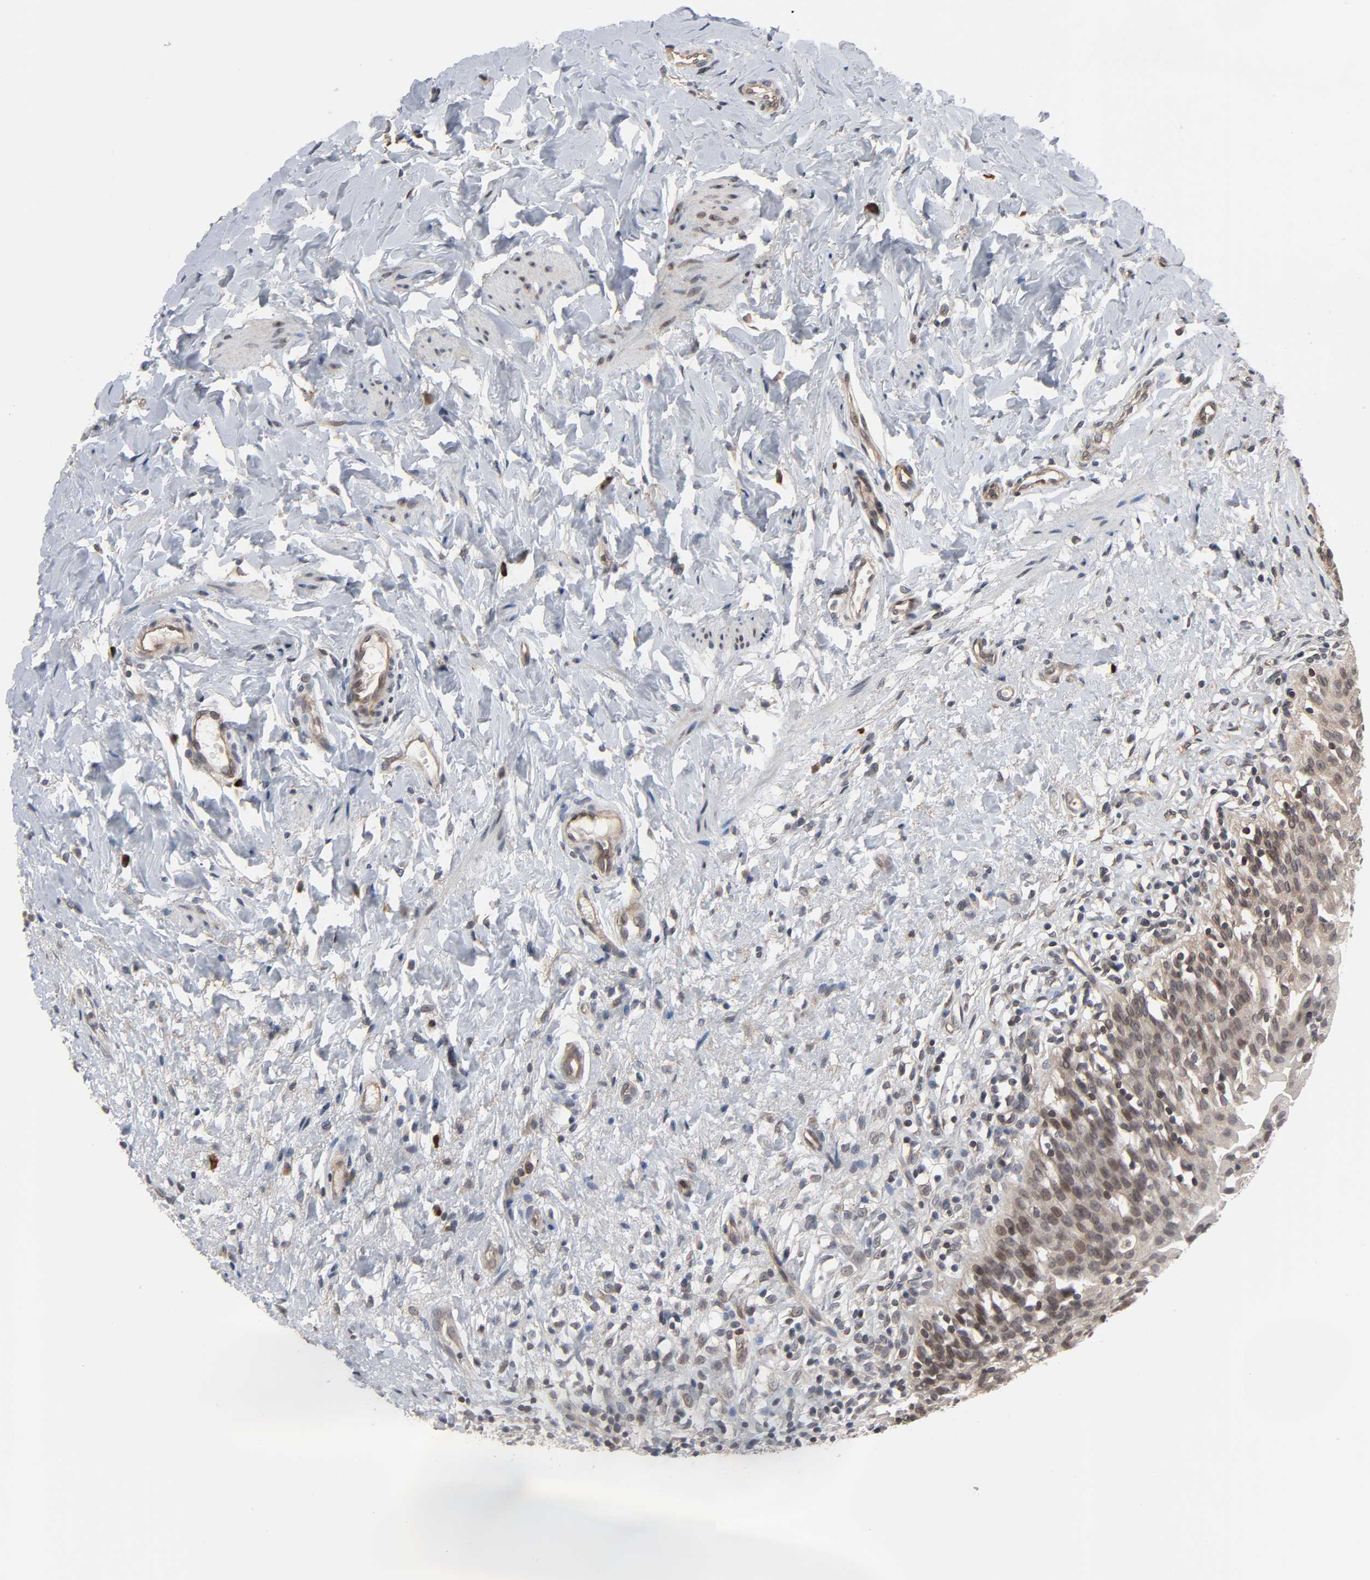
{"staining": {"intensity": "moderate", "quantity": ">75%", "location": "cytoplasmic/membranous,nuclear"}, "tissue": "urinary bladder", "cell_type": "Urothelial cells", "image_type": "normal", "snomed": [{"axis": "morphology", "description": "Normal tissue, NOS"}, {"axis": "topography", "description": "Urinary bladder"}], "caption": "IHC staining of benign urinary bladder, which shows medium levels of moderate cytoplasmic/membranous,nuclear staining in about >75% of urothelial cells indicating moderate cytoplasmic/membranous,nuclear protein expression. The staining was performed using DAB (brown) for protein detection and nuclei were counterstained in hematoxylin (blue).", "gene": "CCDC175", "patient": {"sex": "female", "age": 80}}